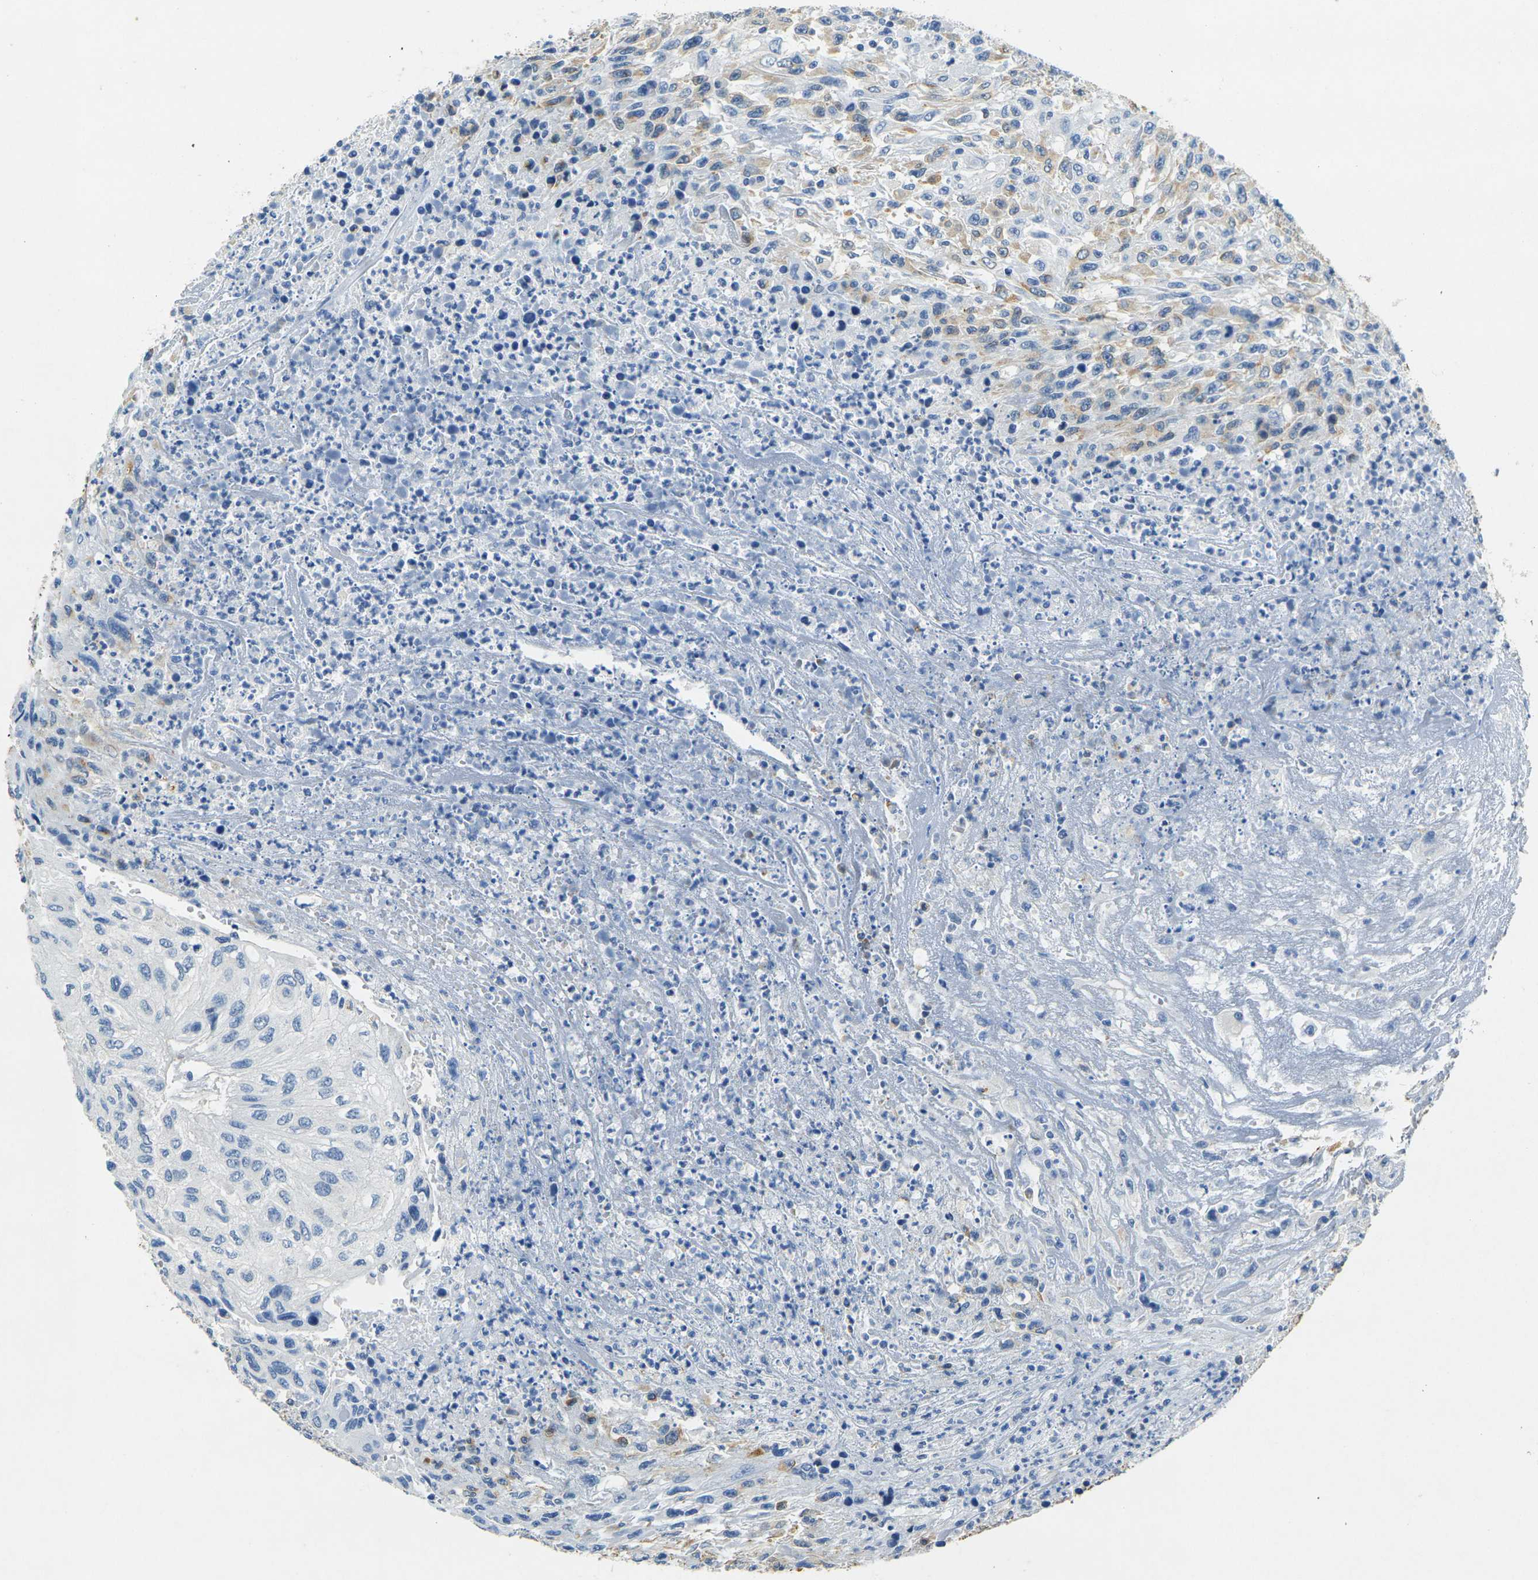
{"staining": {"intensity": "negative", "quantity": "none", "location": "none"}, "tissue": "urothelial cancer", "cell_type": "Tumor cells", "image_type": "cancer", "snomed": [{"axis": "morphology", "description": "Urothelial carcinoma, High grade"}, {"axis": "topography", "description": "Urinary bladder"}], "caption": "Urothelial cancer was stained to show a protein in brown. There is no significant positivity in tumor cells. The staining was performed using DAB (3,3'-diaminobenzidine) to visualize the protein expression in brown, while the nuclei were stained in blue with hematoxylin (Magnification: 20x).", "gene": "SORT1", "patient": {"sex": "male", "age": 66}}